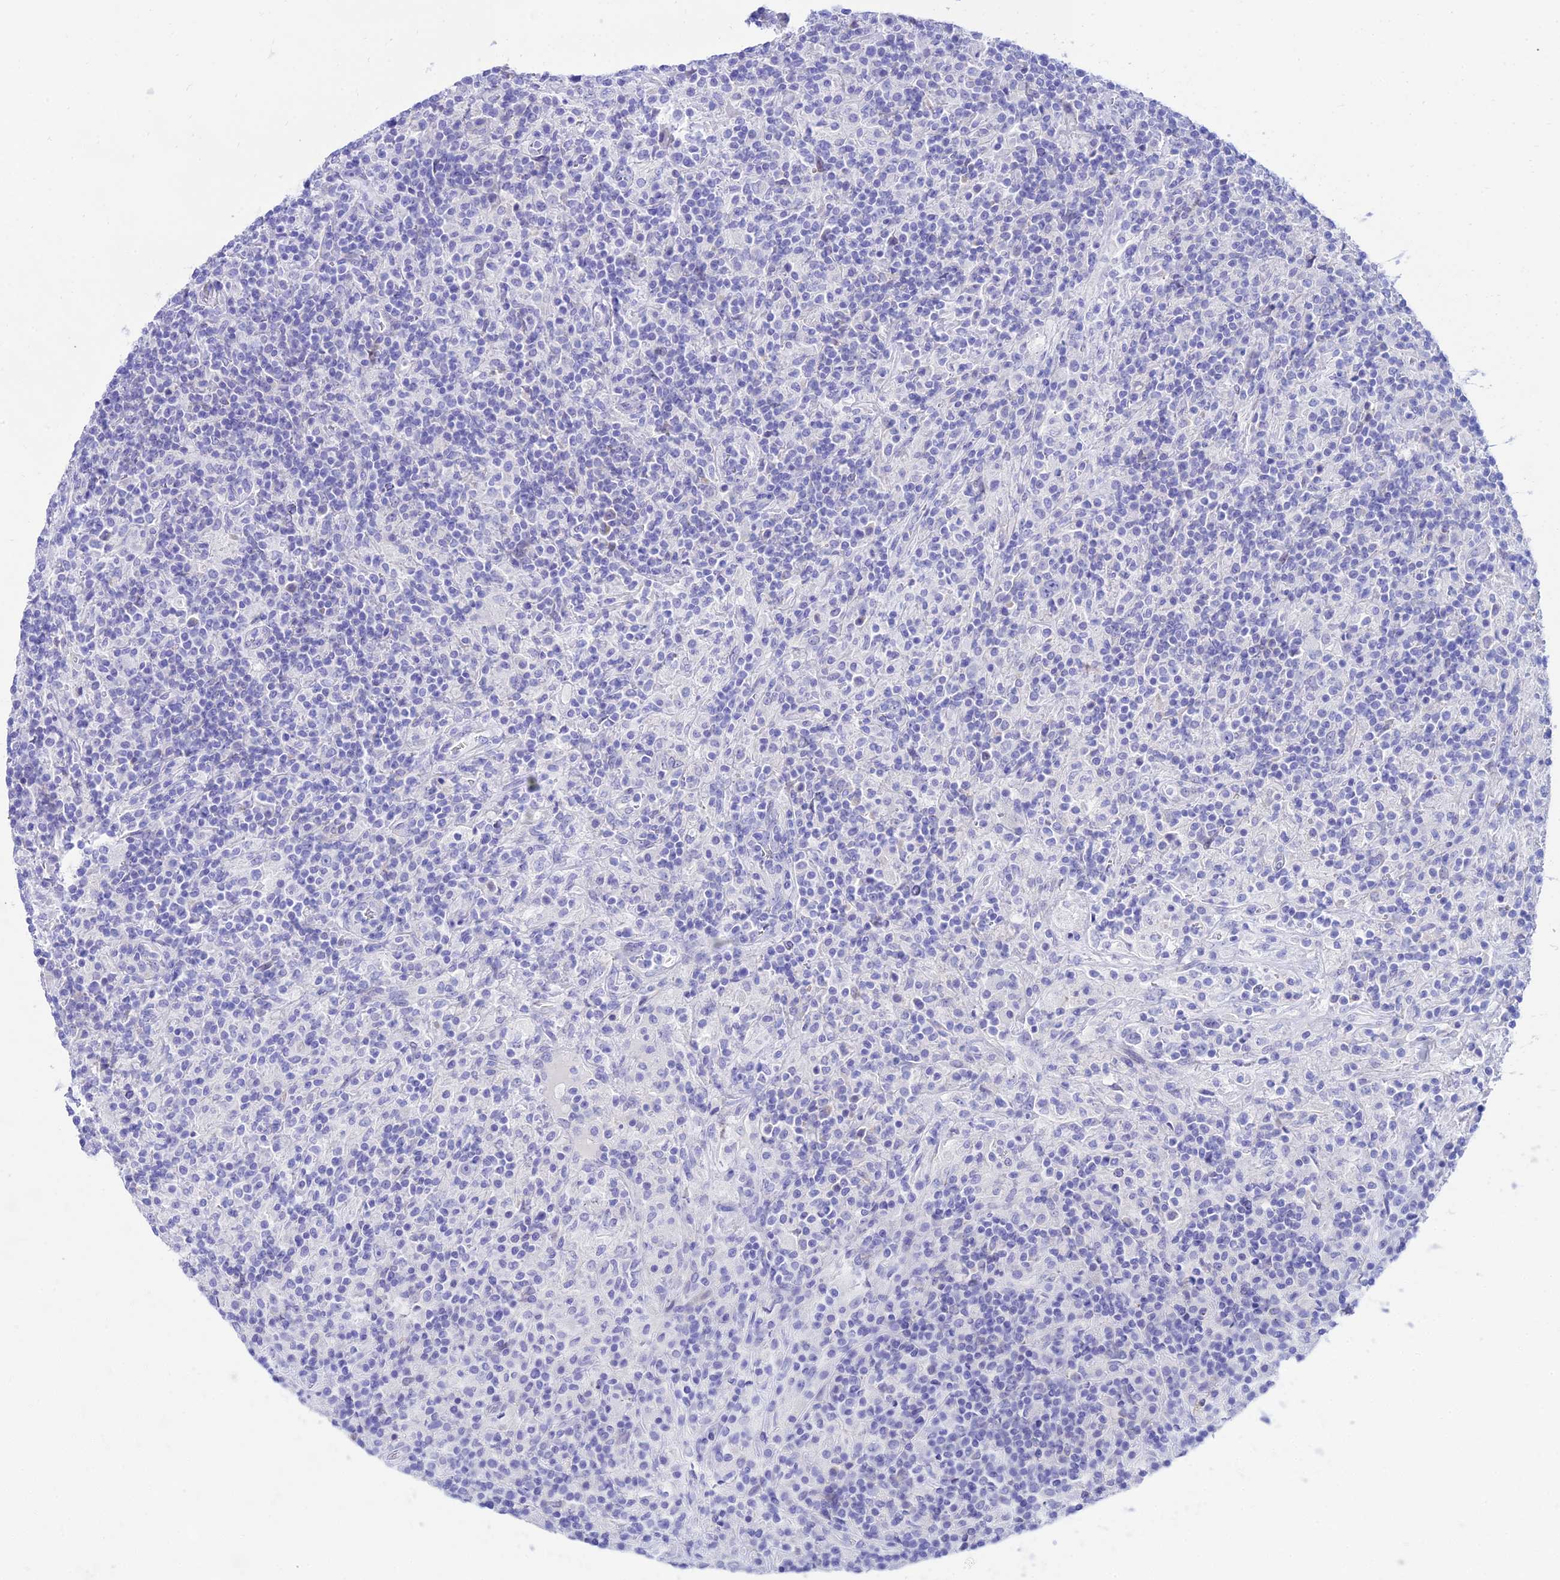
{"staining": {"intensity": "negative", "quantity": "none", "location": "none"}, "tissue": "lymphoma", "cell_type": "Tumor cells", "image_type": "cancer", "snomed": [{"axis": "morphology", "description": "Hodgkin's disease, NOS"}, {"axis": "topography", "description": "Lymph node"}], "caption": "Immunohistochemistry of human Hodgkin's disease displays no positivity in tumor cells. (Stains: DAB immunohistochemistry with hematoxylin counter stain, Microscopy: brightfield microscopy at high magnification).", "gene": "TAC3", "patient": {"sex": "male", "age": 70}}